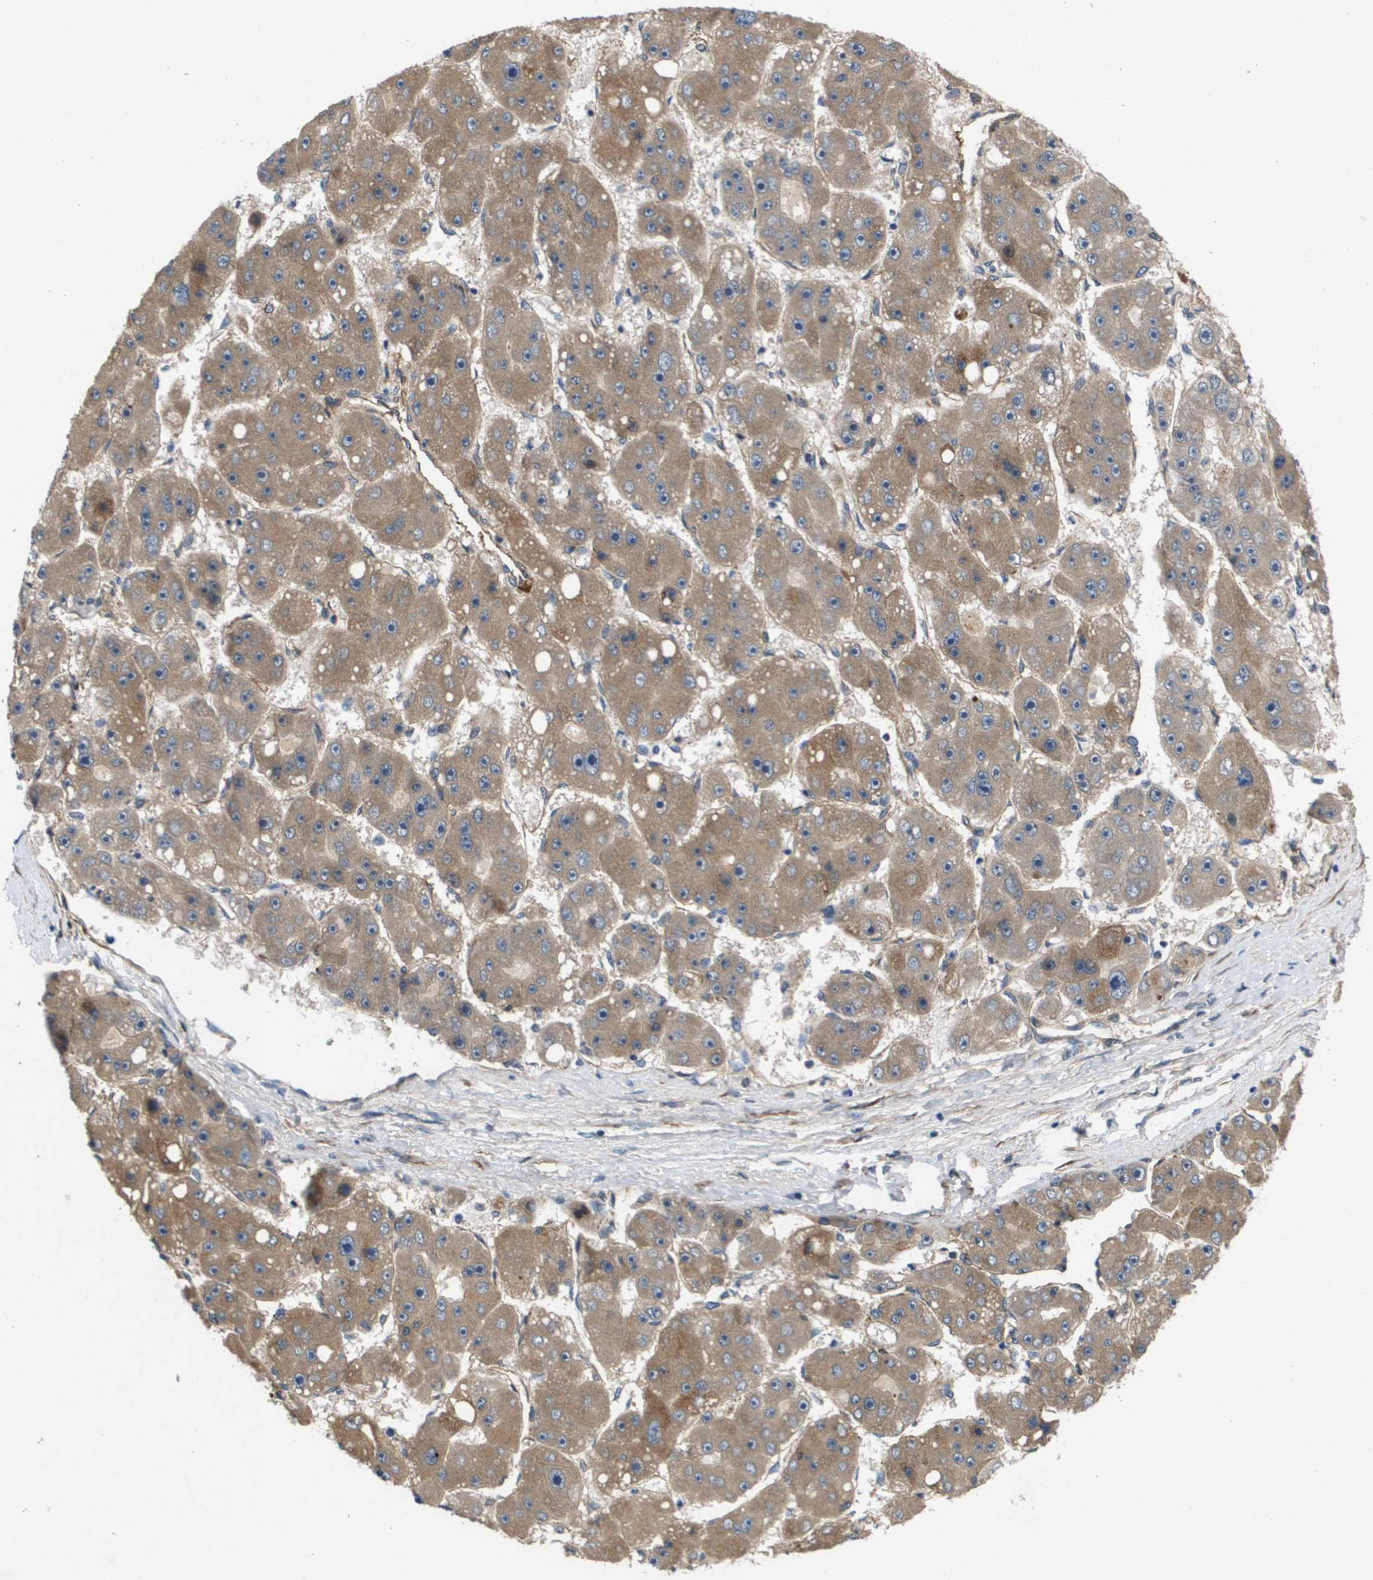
{"staining": {"intensity": "moderate", "quantity": ">75%", "location": "cytoplasmic/membranous"}, "tissue": "liver cancer", "cell_type": "Tumor cells", "image_type": "cancer", "snomed": [{"axis": "morphology", "description": "Carcinoma, Hepatocellular, NOS"}, {"axis": "topography", "description": "Liver"}], "caption": "DAB (3,3'-diaminobenzidine) immunohistochemical staining of liver hepatocellular carcinoma displays moderate cytoplasmic/membranous protein expression in approximately >75% of tumor cells.", "gene": "ENTPD2", "patient": {"sex": "female", "age": 61}}